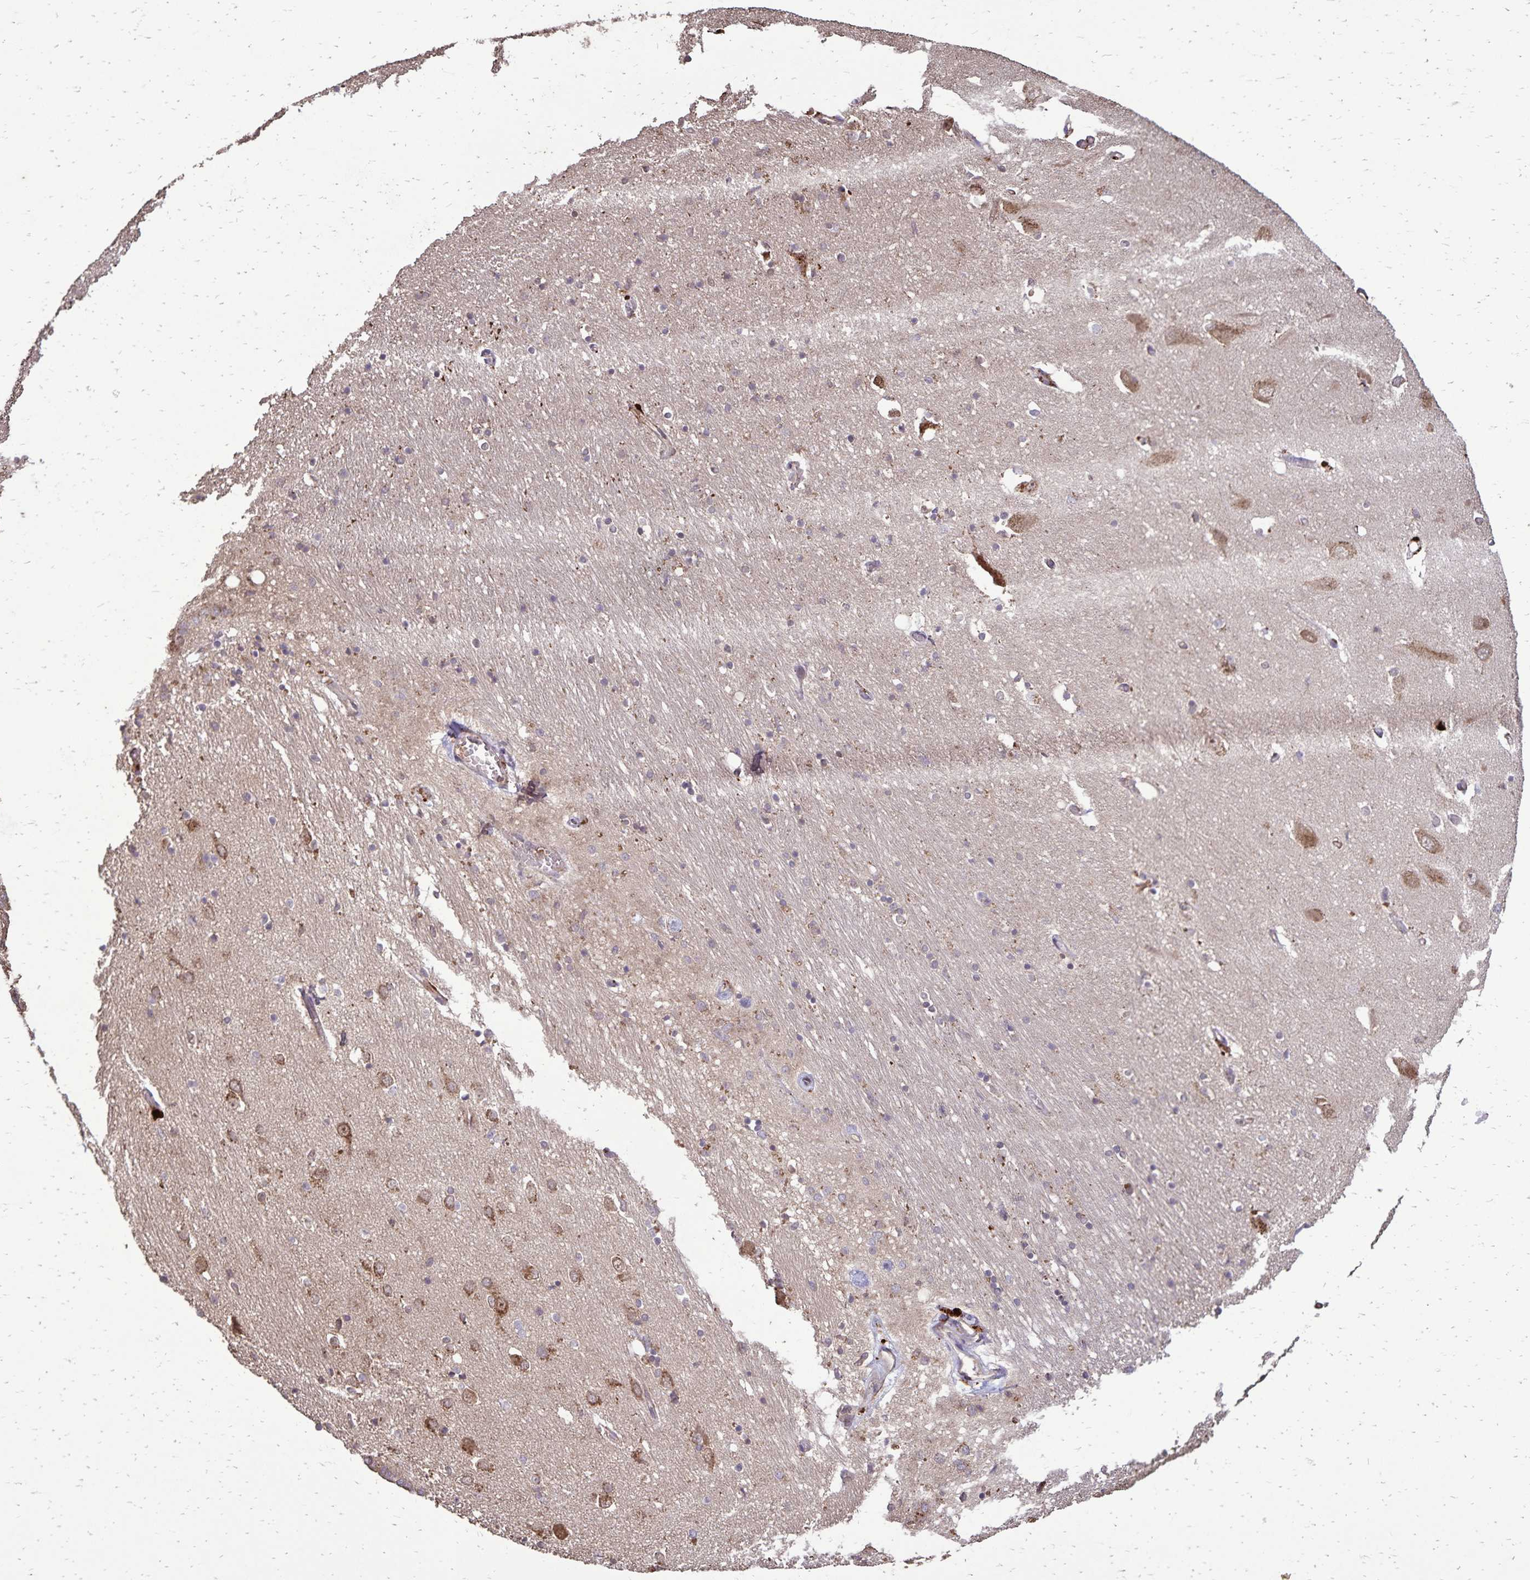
{"staining": {"intensity": "negative", "quantity": "none", "location": "none"}, "tissue": "caudate", "cell_type": "Glial cells", "image_type": "normal", "snomed": [{"axis": "morphology", "description": "Normal tissue, NOS"}, {"axis": "topography", "description": "Lateral ventricle wall"}, {"axis": "topography", "description": "Hippocampus"}], "caption": "Immunohistochemical staining of unremarkable human caudate shows no significant positivity in glial cells. The staining was performed using DAB to visualize the protein expression in brown, while the nuclei were stained in blue with hematoxylin (Magnification: 20x).", "gene": "CHMP1B", "patient": {"sex": "female", "age": 63}}